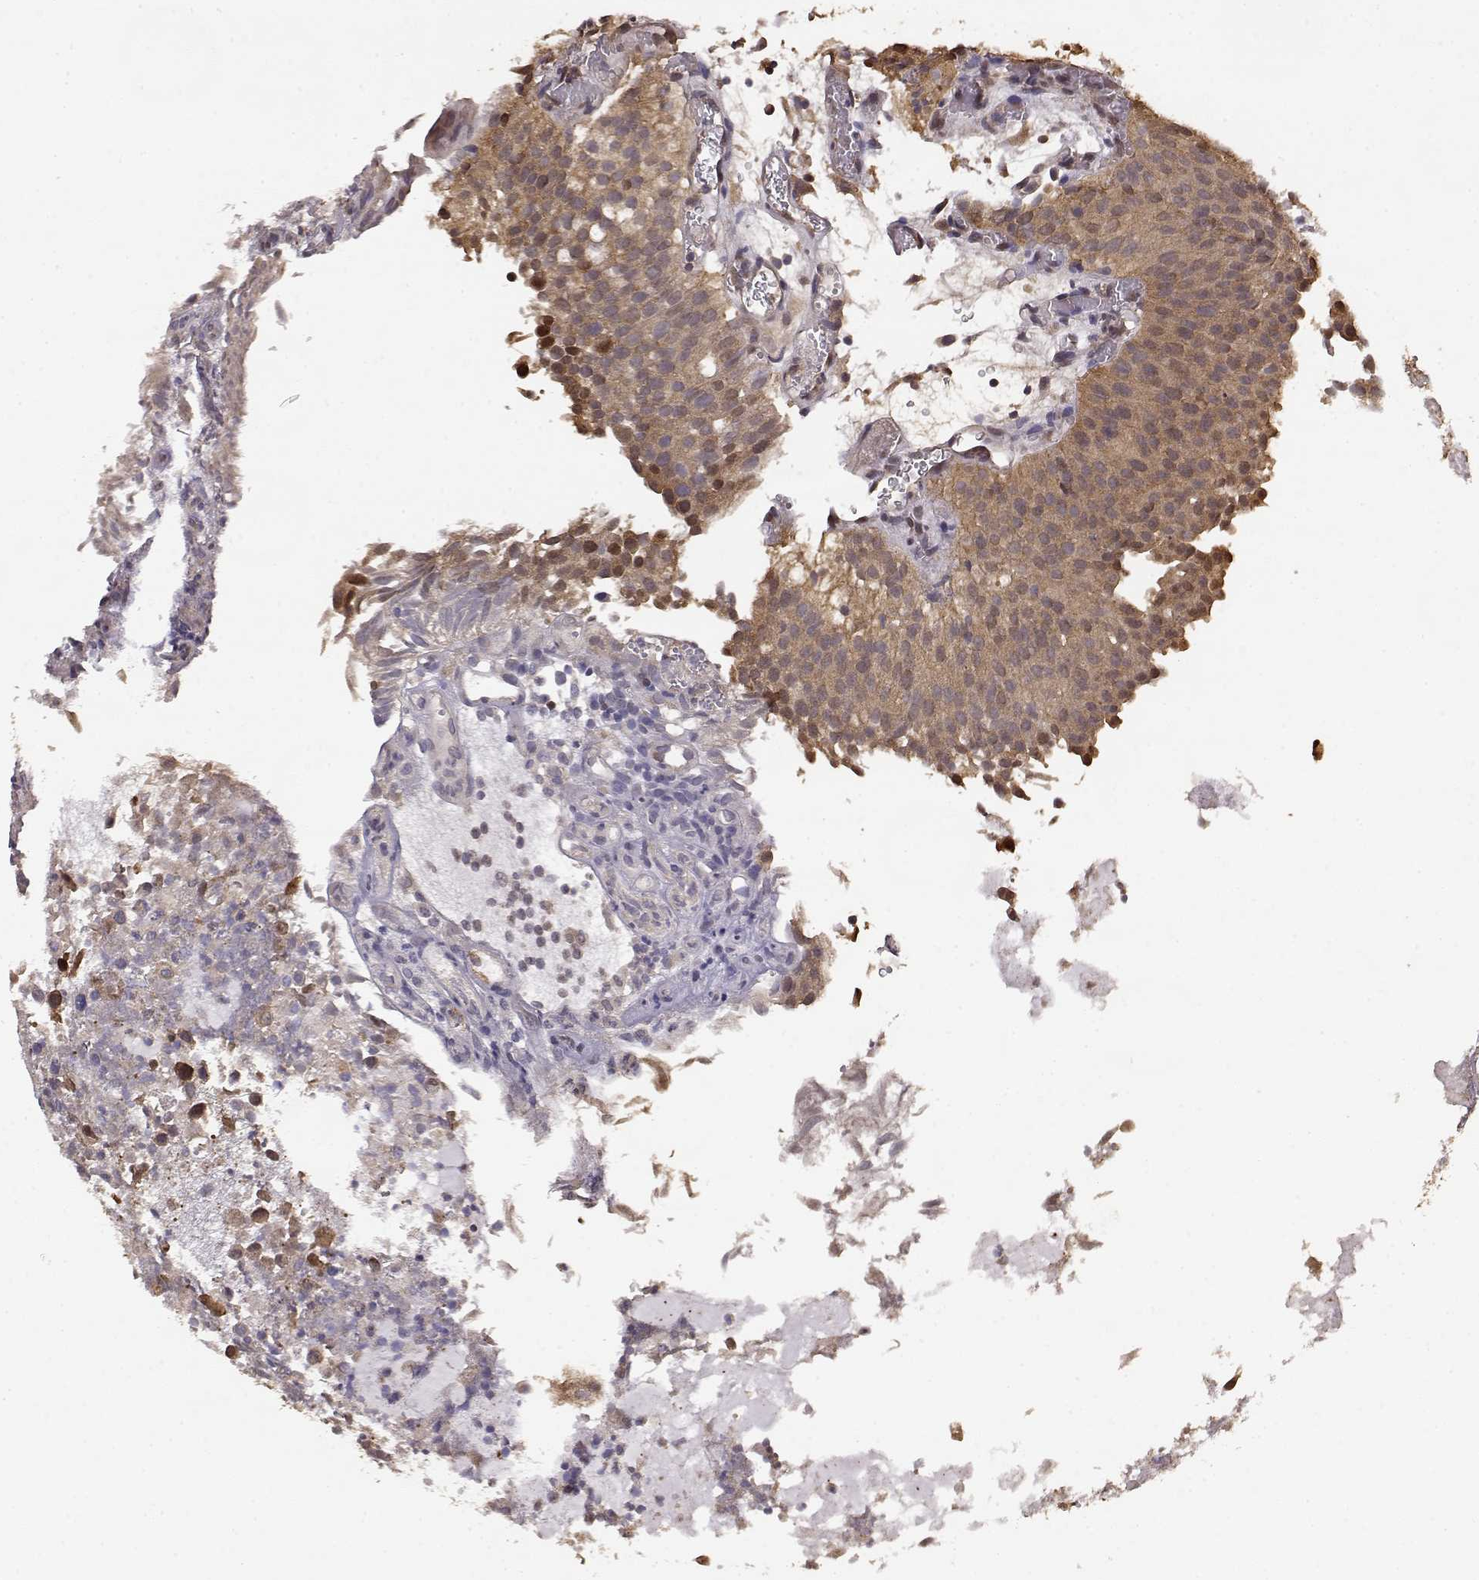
{"staining": {"intensity": "weak", "quantity": ">75%", "location": "cytoplasmic/membranous"}, "tissue": "urothelial cancer", "cell_type": "Tumor cells", "image_type": "cancer", "snomed": [{"axis": "morphology", "description": "Urothelial carcinoma, Low grade"}, {"axis": "topography", "description": "Urinary bladder"}], "caption": "High-power microscopy captured an immunohistochemistry (IHC) micrograph of low-grade urothelial carcinoma, revealing weak cytoplasmic/membranous expression in approximately >75% of tumor cells.", "gene": "CRIM1", "patient": {"sex": "female", "age": 87}}